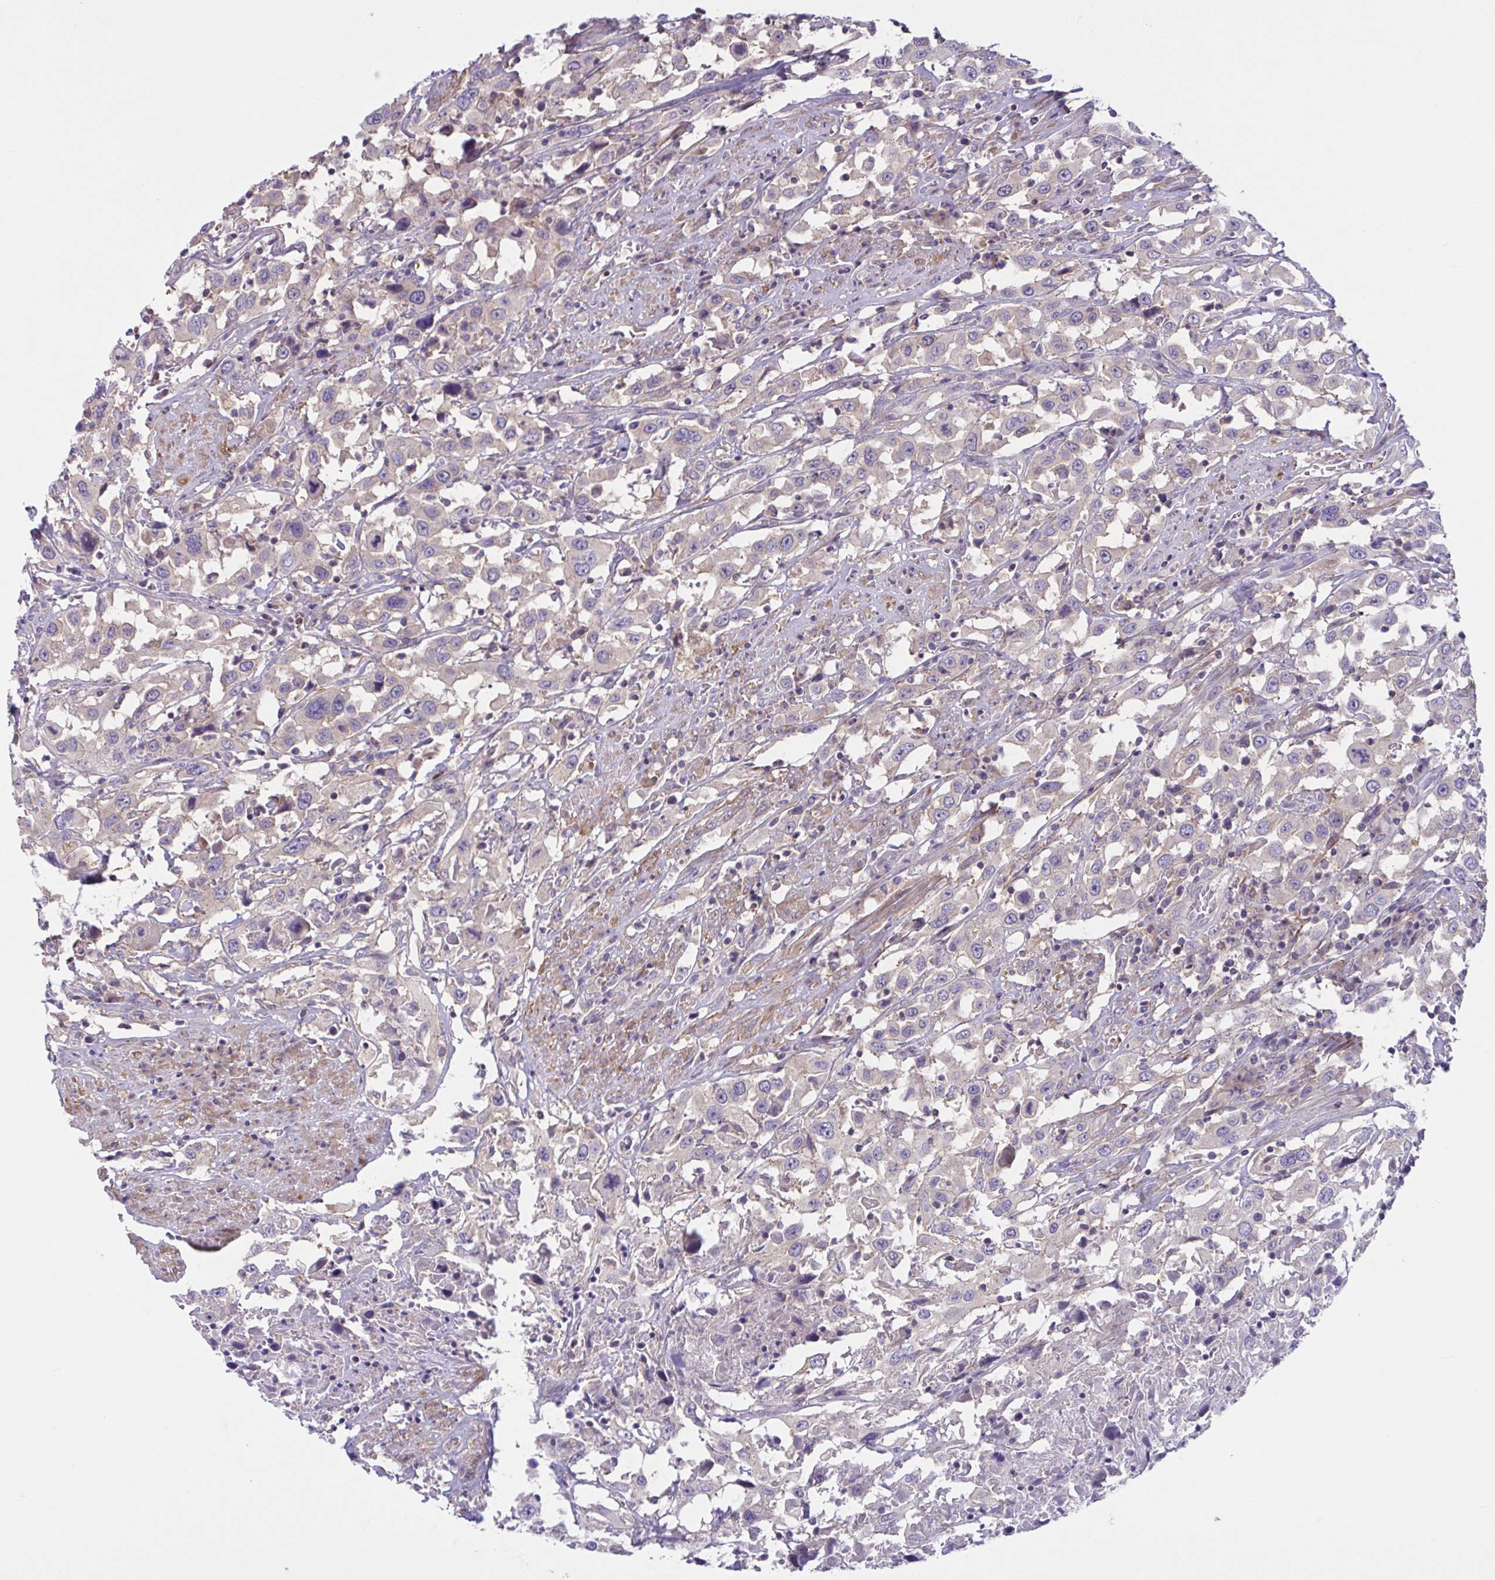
{"staining": {"intensity": "negative", "quantity": "none", "location": "none"}, "tissue": "urothelial cancer", "cell_type": "Tumor cells", "image_type": "cancer", "snomed": [{"axis": "morphology", "description": "Urothelial carcinoma, High grade"}, {"axis": "topography", "description": "Urinary bladder"}], "caption": "IHC photomicrograph of human urothelial cancer stained for a protein (brown), which displays no staining in tumor cells. (Stains: DAB immunohistochemistry with hematoxylin counter stain, Microscopy: brightfield microscopy at high magnification).", "gene": "WNT9B", "patient": {"sex": "male", "age": 61}}